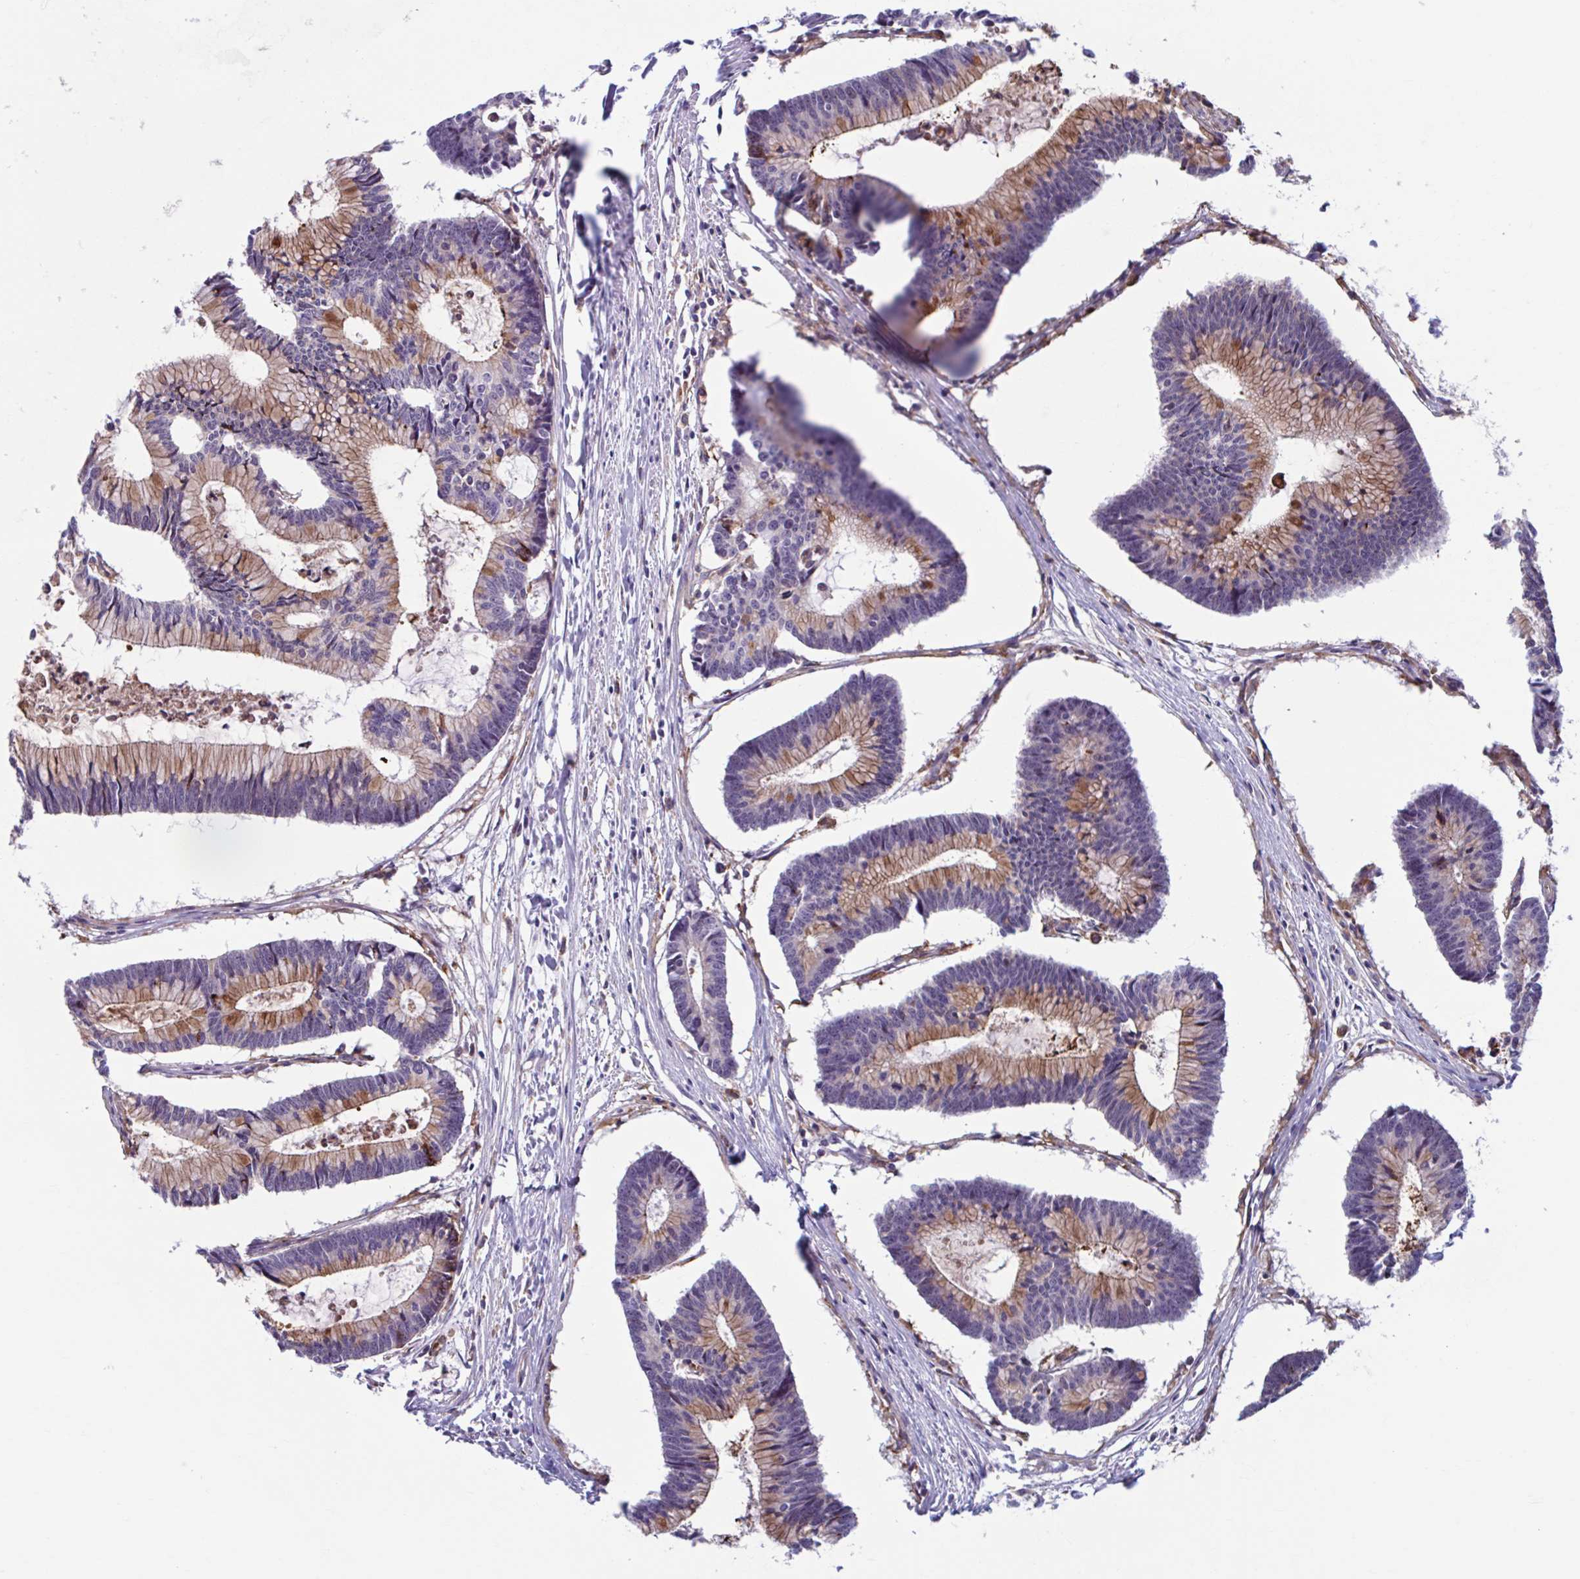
{"staining": {"intensity": "moderate", "quantity": "25%-75%", "location": "cytoplasmic/membranous"}, "tissue": "colorectal cancer", "cell_type": "Tumor cells", "image_type": "cancer", "snomed": [{"axis": "morphology", "description": "Adenocarcinoma, NOS"}, {"axis": "topography", "description": "Colon"}], "caption": "There is medium levels of moderate cytoplasmic/membranous staining in tumor cells of colorectal cancer (adenocarcinoma), as demonstrated by immunohistochemical staining (brown color).", "gene": "ADAT3", "patient": {"sex": "female", "age": 78}}